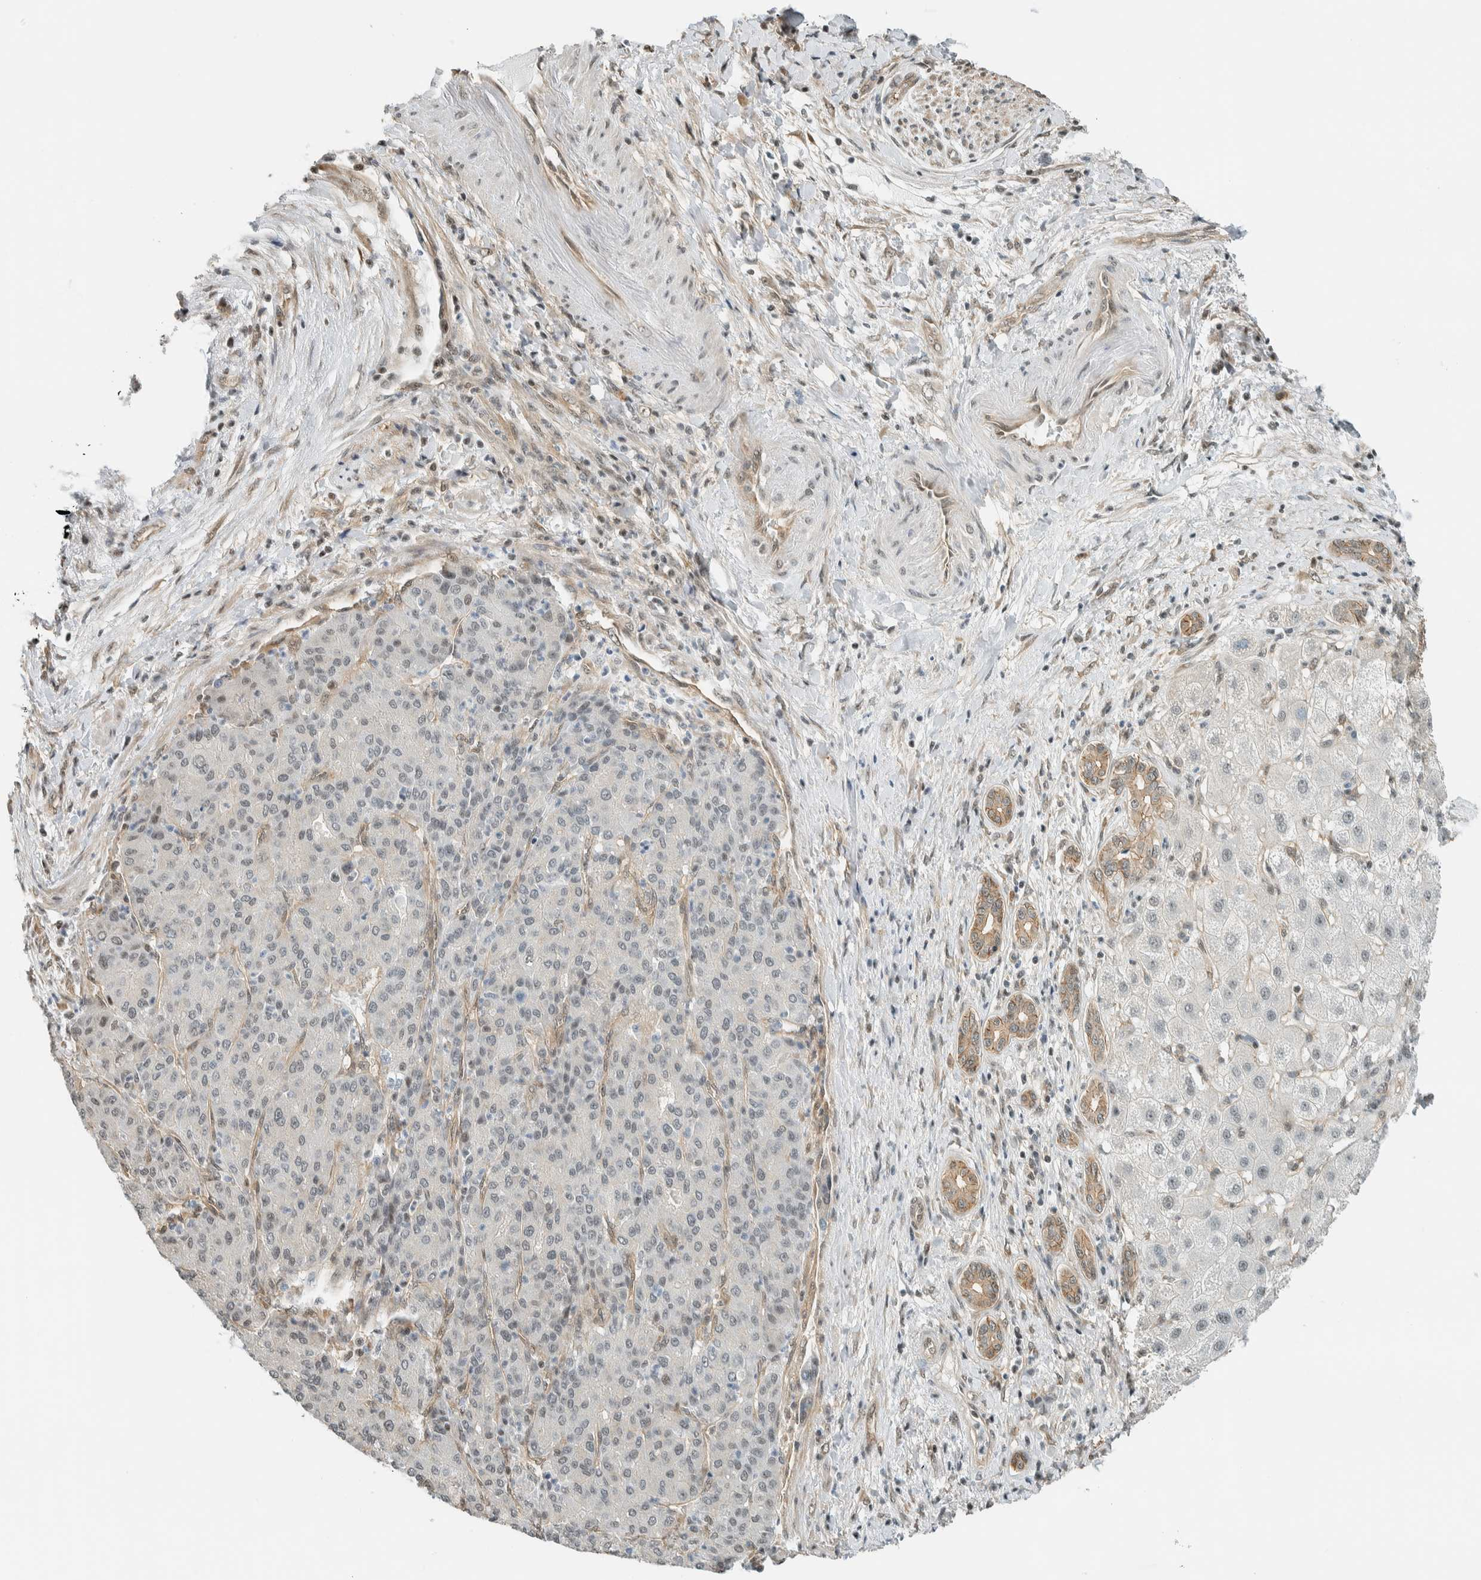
{"staining": {"intensity": "negative", "quantity": "none", "location": "none"}, "tissue": "liver cancer", "cell_type": "Tumor cells", "image_type": "cancer", "snomed": [{"axis": "morphology", "description": "Carcinoma, Hepatocellular, NOS"}, {"axis": "topography", "description": "Liver"}], "caption": "Immunohistochemical staining of human liver cancer reveals no significant expression in tumor cells.", "gene": "NIBAN2", "patient": {"sex": "male", "age": 65}}